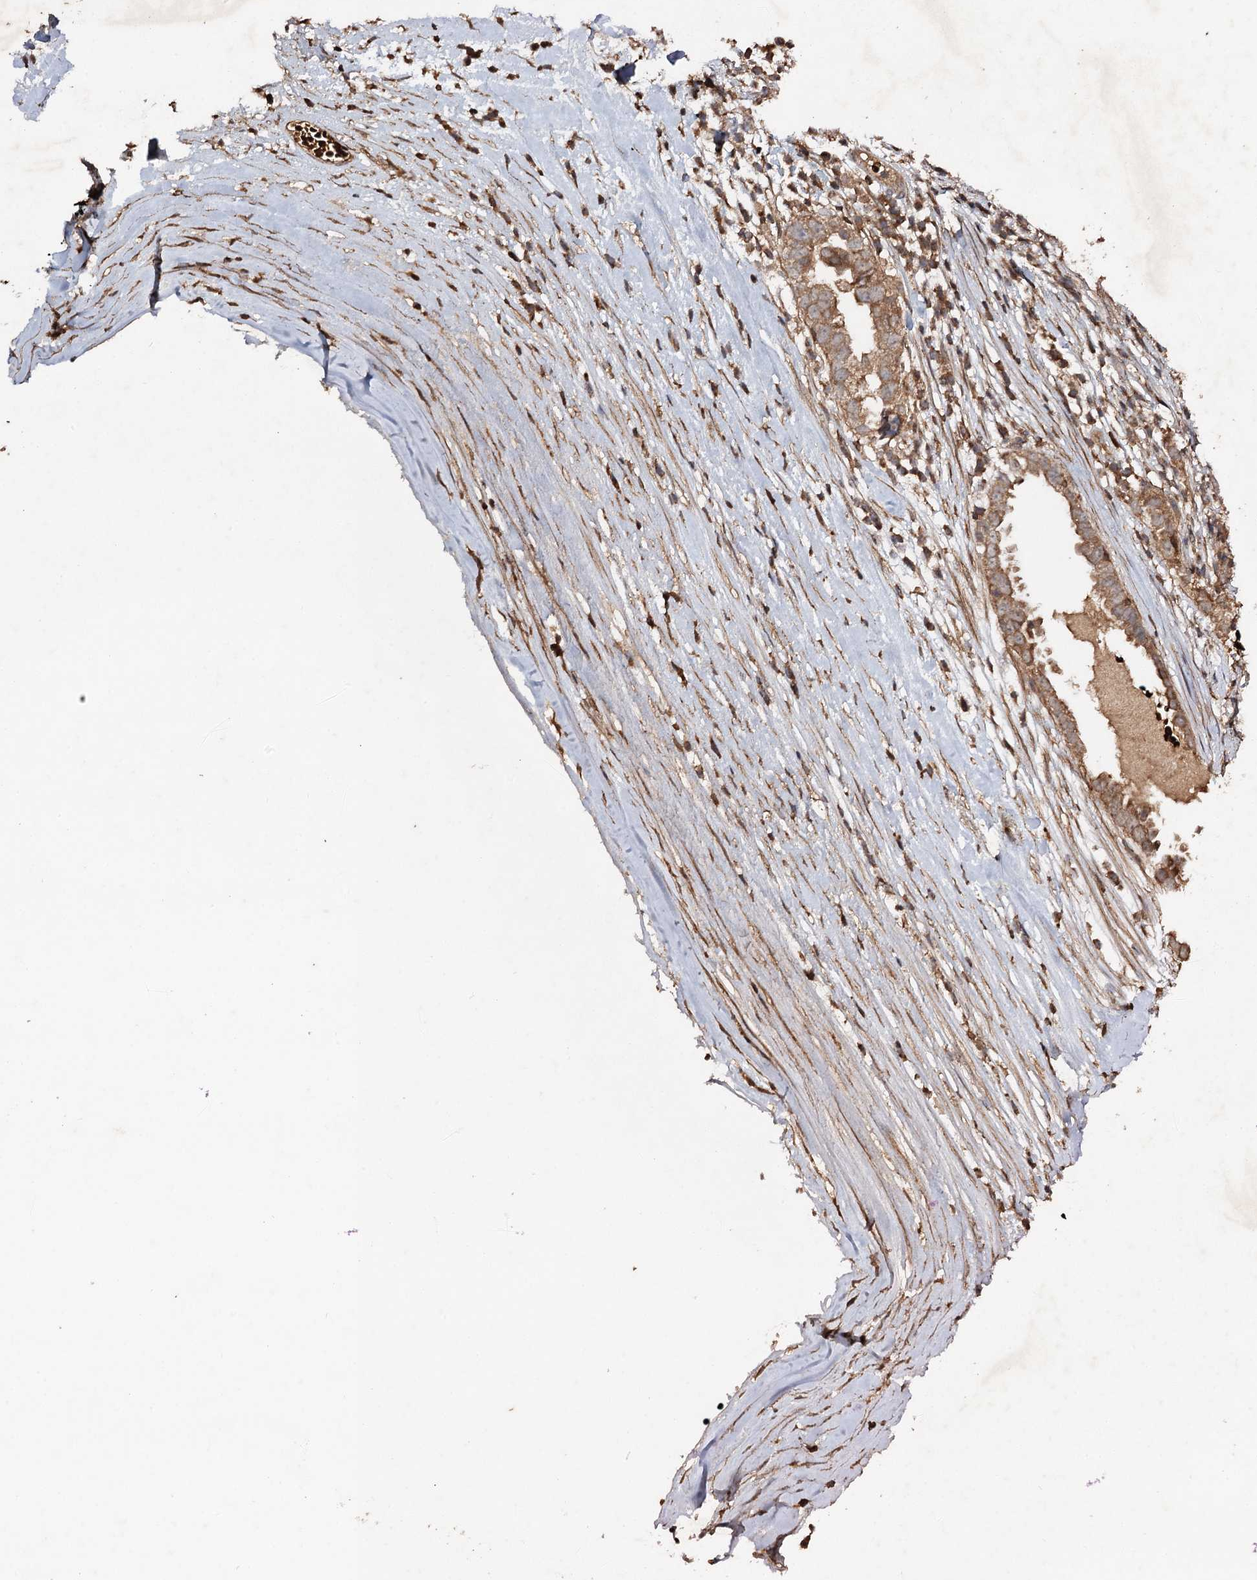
{"staining": {"intensity": "moderate", "quantity": ">75%", "location": "cytoplasmic/membranous"}, "tissue": "ovarian cancer", "cell_type": "Tumor cells", "image_type": "cancer", "snomed": [{"axis": "morphology", "description": "Carcinoma, endometroid"}, {"axis": "topography", "description": "Ovary"}], "caption": "The immunohistochemical stain labels moderate cytoplasmic/membranous expression in tumor cells of endometroid carcinoma (ovarian) tissue. The protein is stained brown, and the nuclei are stained in blue (DAB (3,3'-diaminobenzidine) IHC with brightfield microscopy, high magnification).", "gene": "ADGRG3", "patient": {"sex": "female", "age": 62}}